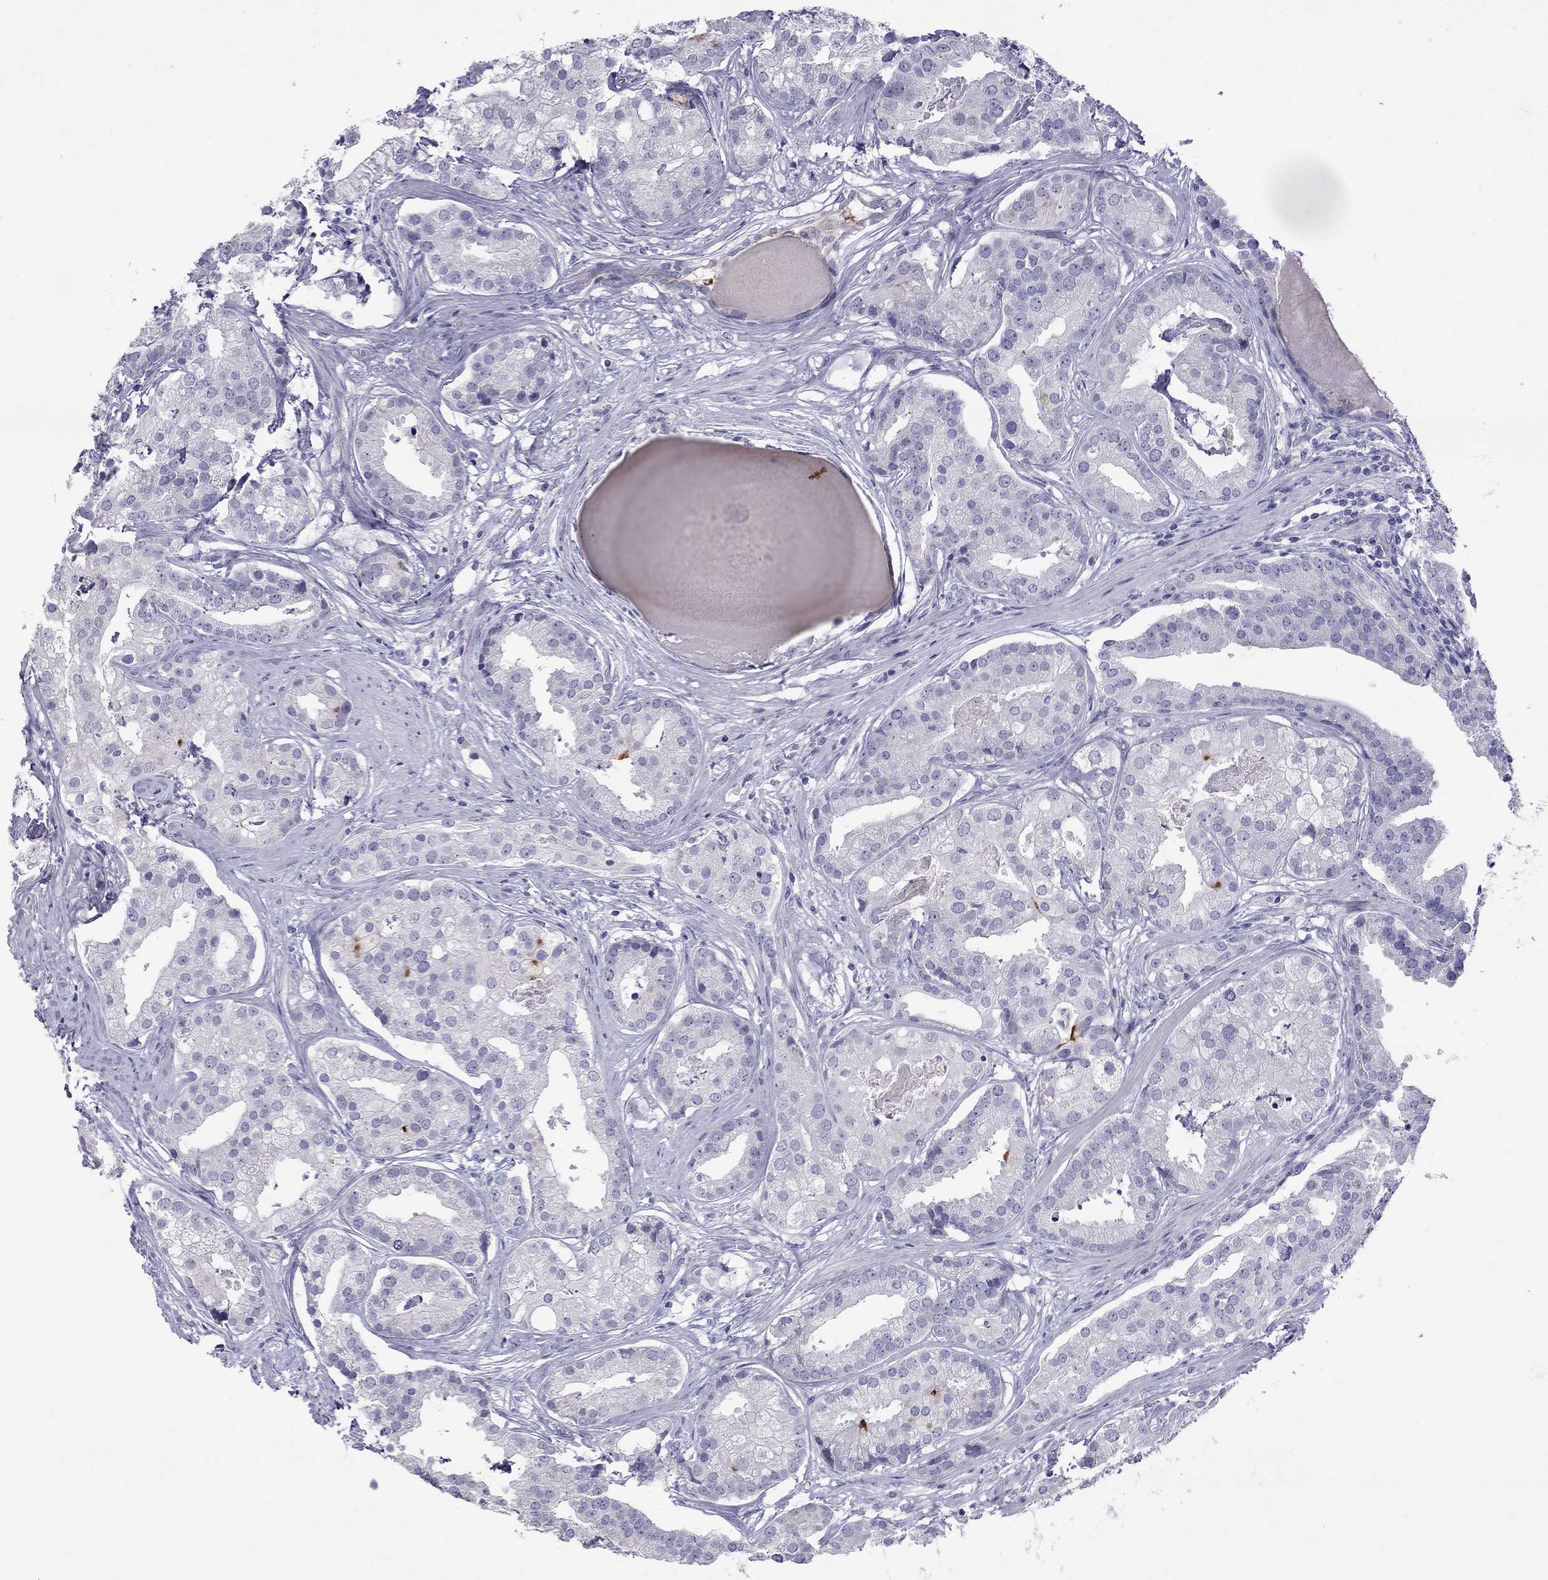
{"staining": {"intensity": "negative", "quantity": "none", "location": "none"}, "tissue": "prostate cancer", "cell_type": "Tumor cells", "image_type": "cancer", "snomed": [{"axis": "morphology", "description": "Adenocarcinoma, NOS"}, {"axis": "topography", "description": "Prostate and seminal vesicle, NOS"}, {"axis": "topography", "description": "Prostate"}], "caption": "Tumor cells show no significant staining in adenocarcinoma (prostate). Brightfield microscopy of IHC stained with DAB (3,3'-diaminobenzidine) (brown) and hematoxylin (blue), captured at high magnification.", "gene": "MUC16", "patient": {"sex": "male", "age": 44}}